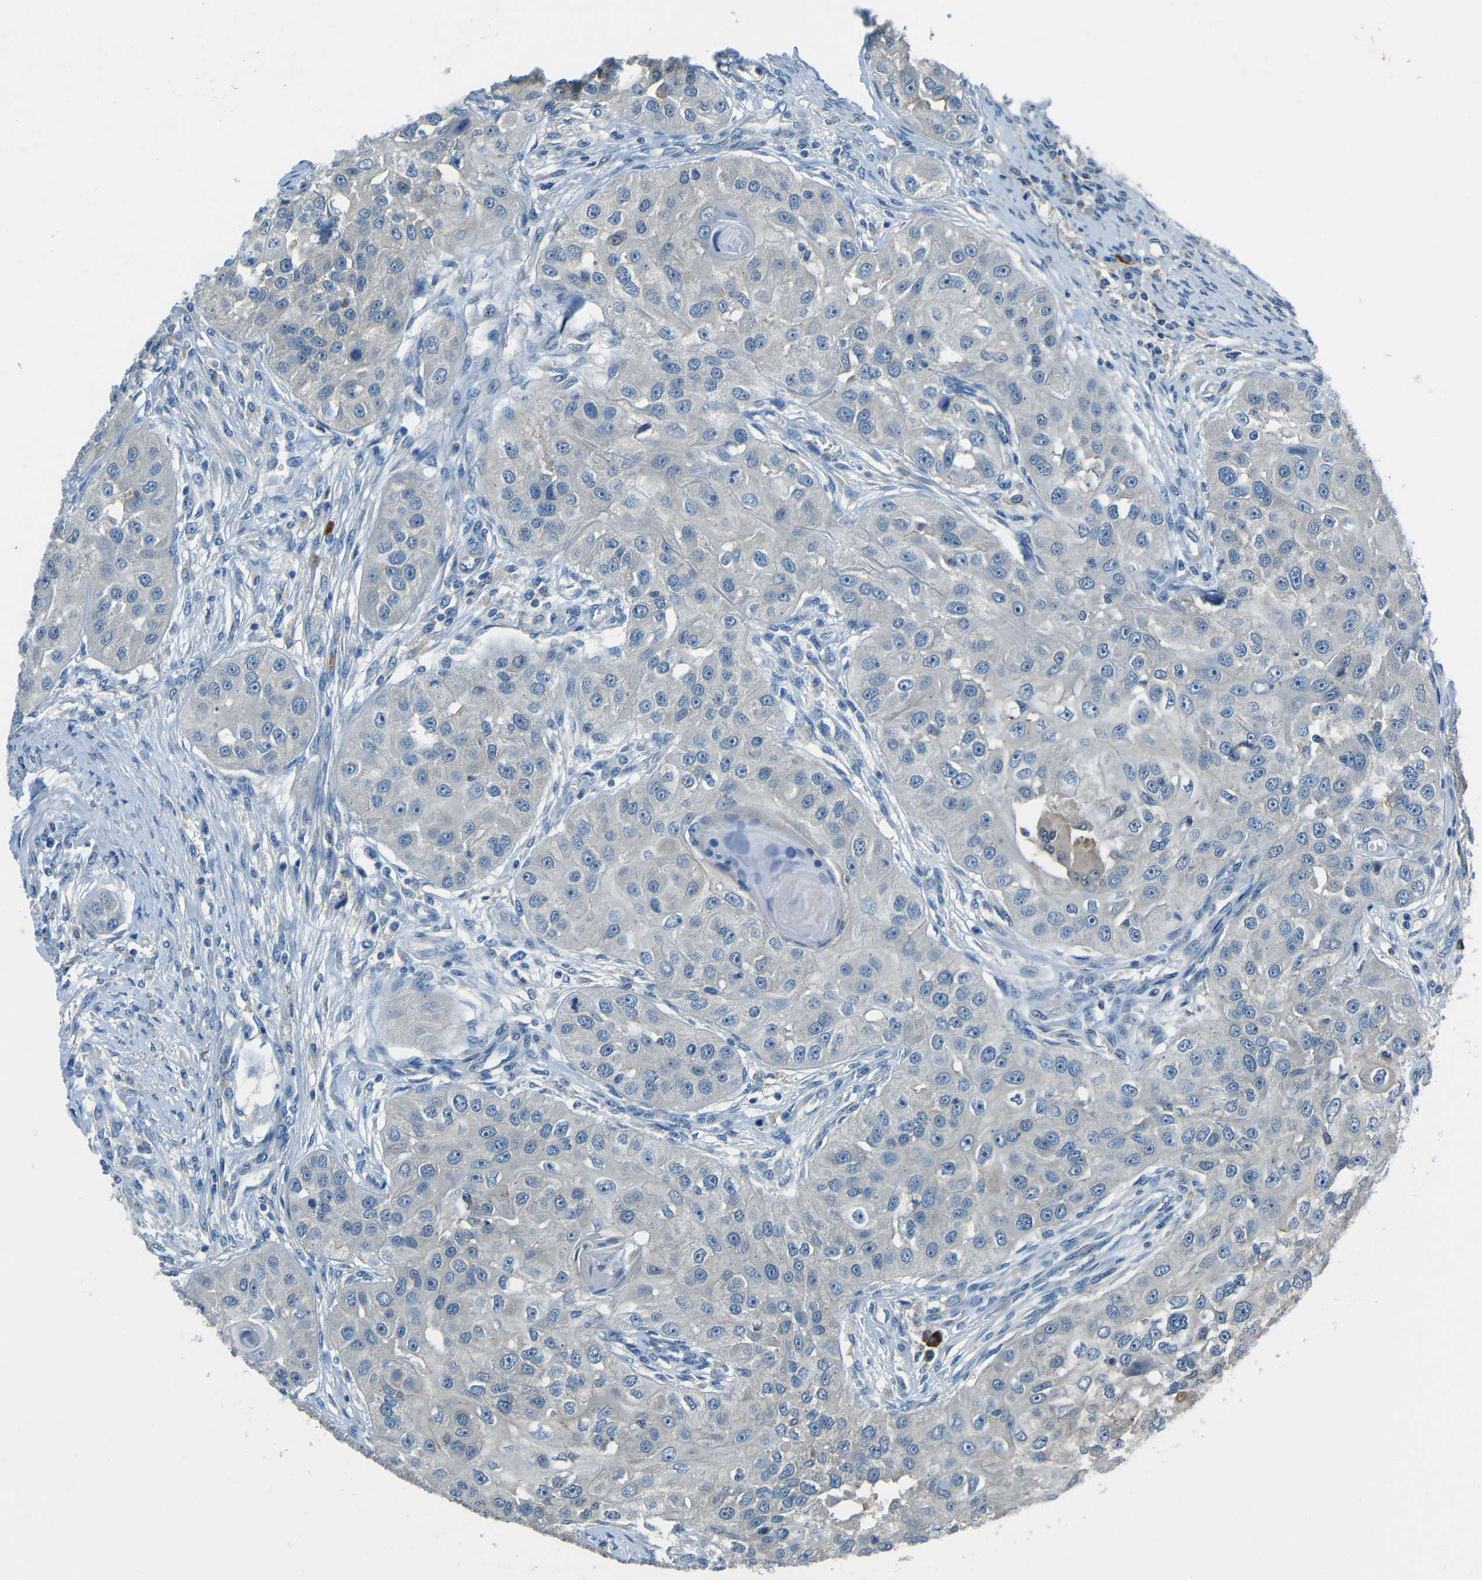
{"staining": {"intensity": "negative", "quantity": "none", "location": "none"}, "tissue": "head and neck cancer", "cell_type": "Tumor cells", "image_type": "cancer", "snomed": [{"axis": "morphology", "description": "Normal tissue, NOS"}, {"axis": "morphology", "description": "Squamous cell carcinoma, NOS"}, {"axis": "topography", "description": "Skeletal muscle"}, {"axis": "topography", "description": "Head-Neck"}], "caption": "Head and neck cancer was stained to show a protein in brown. There is no significant expression in tumor cells.", "gene": "CYP26B1", "patient": {"sex": "male", "age": 51}}